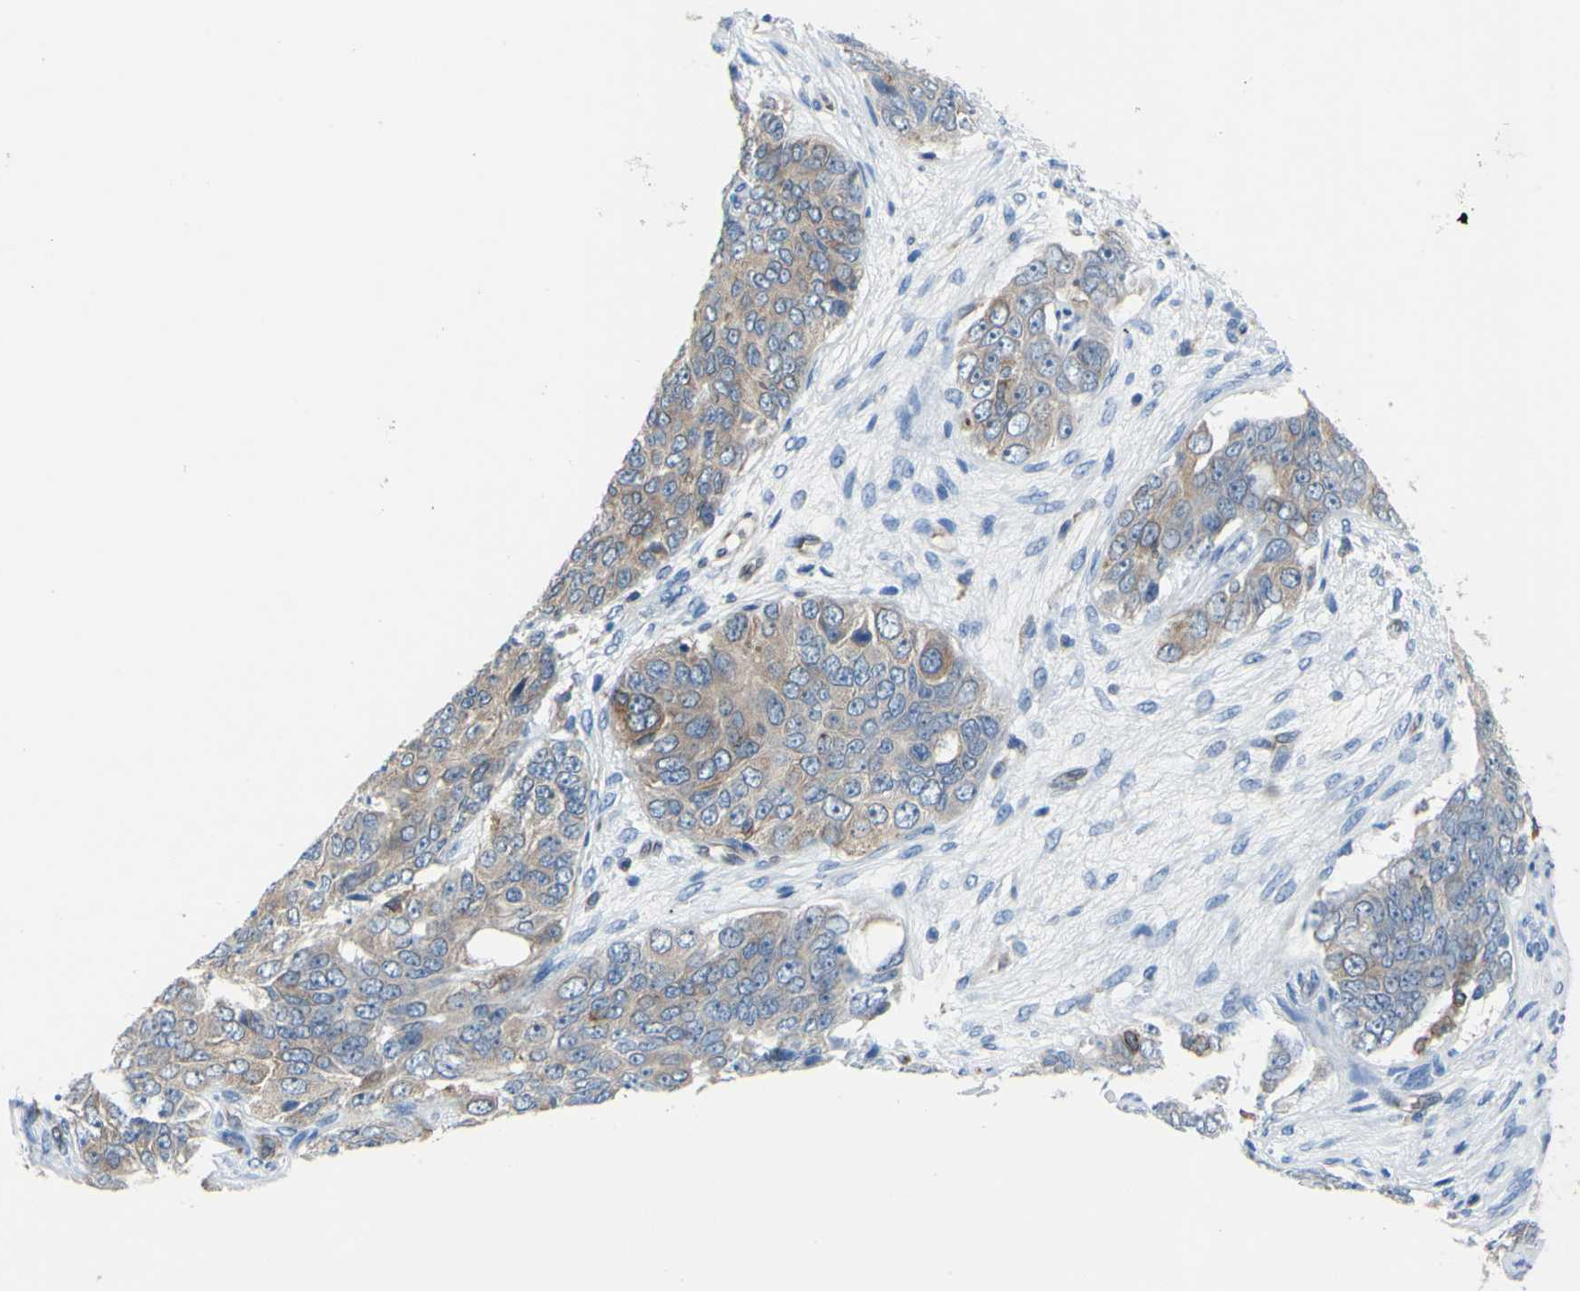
{"staining": {"intensity": "weak", "quantity": ">75%", "location": "cytoplasmic/membranous"}, "tissue": "ovarian cancer", "cell_type": "Tumor cells", "image_type": "cancer", "snomed": [{"axis": "morphology", "description": "Carcinoma, endometroid"}, {"axis": "topography", "description": "Ovary"}], "caption": "A histopathology image showing weak cytoplasmic/membranous staining in approximately >75% of tumor cells in endometroid carcinoma (ovarian), as visualized by brown immunohistochemical staining.", "gene": "MGST2", "patient": {"sex": "female", "age": 51}}